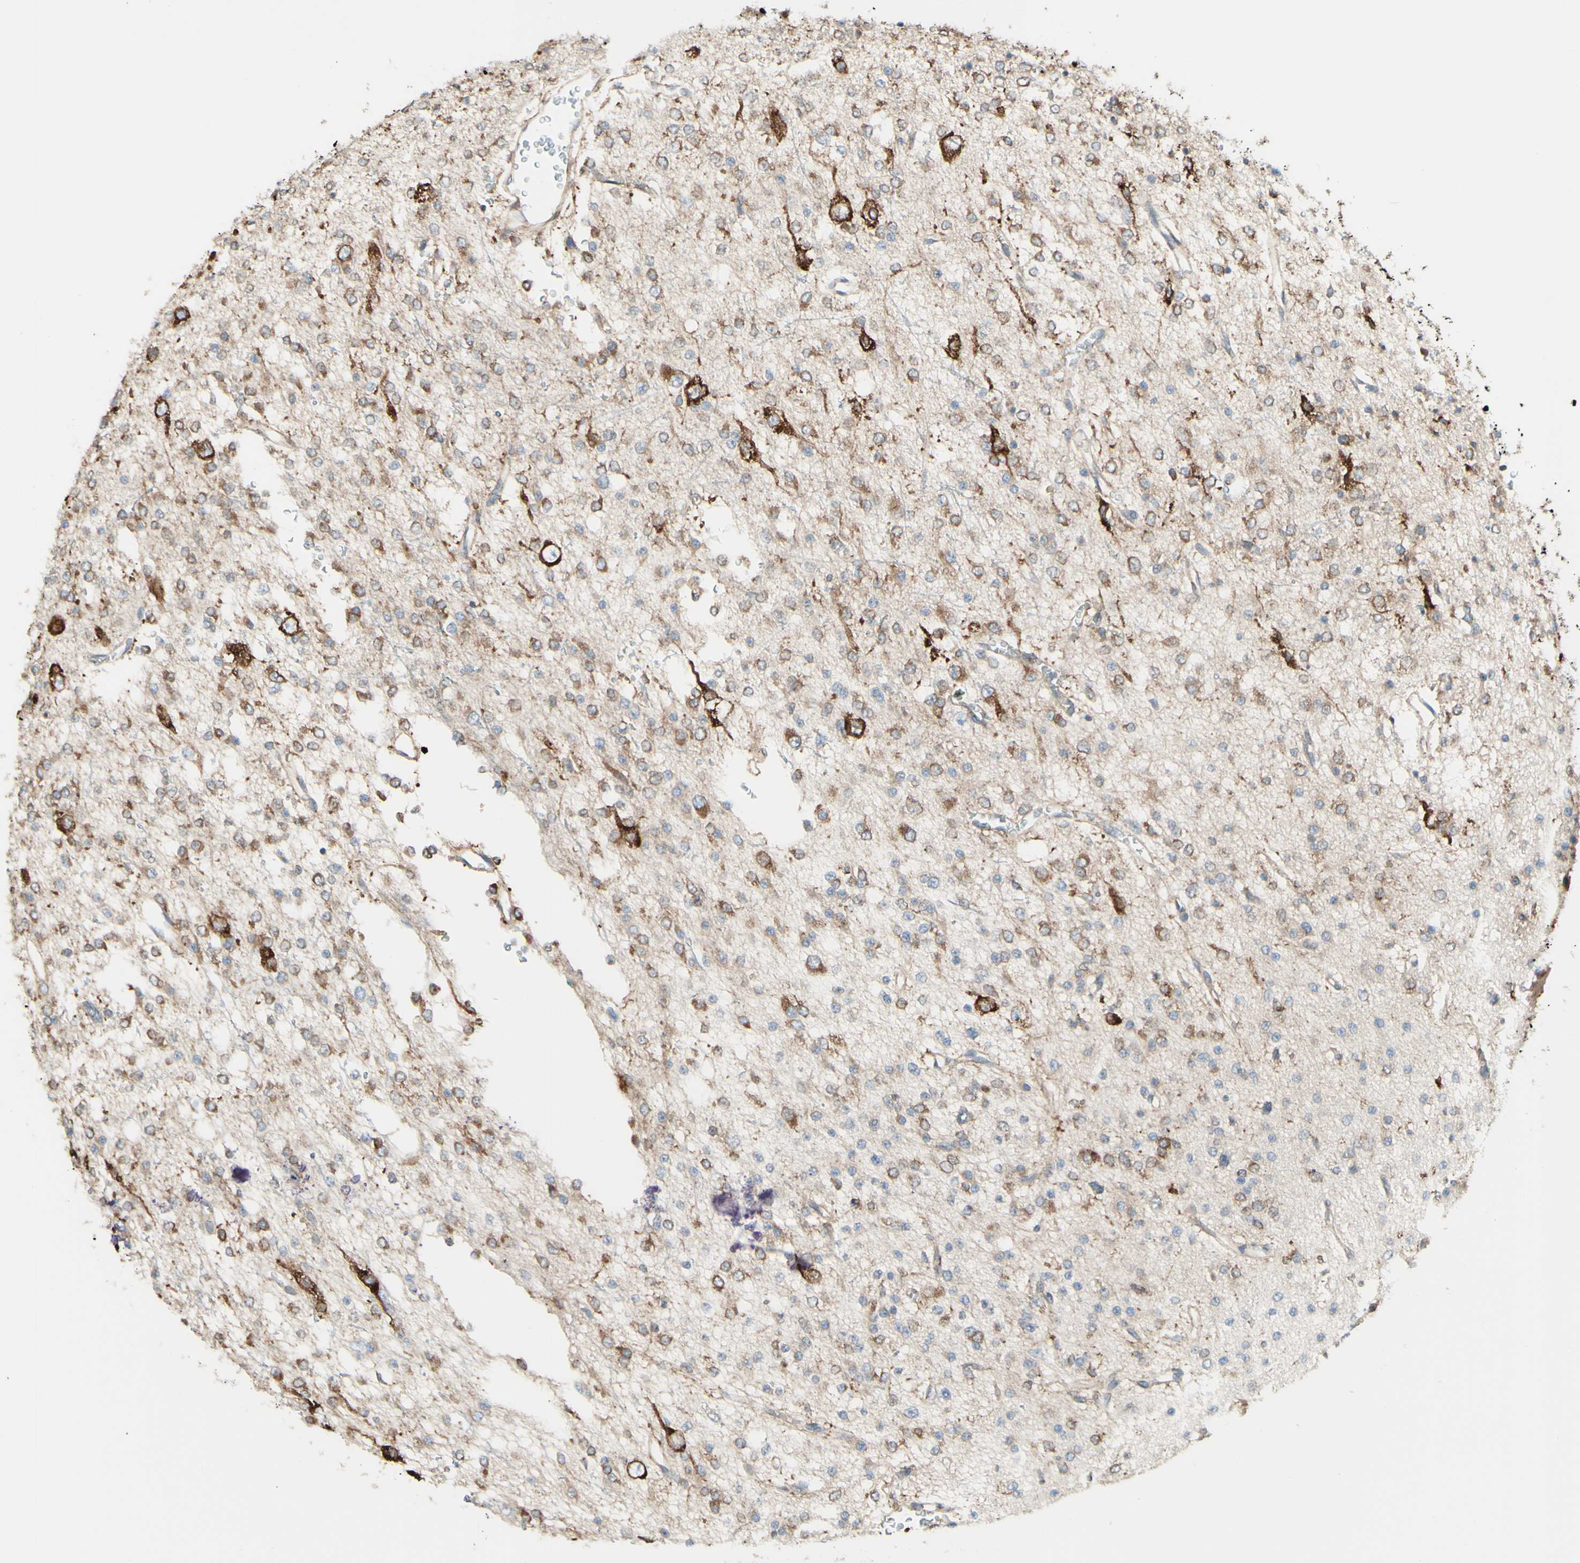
{"staining": {"intensity": "moderate", "quantity": ">75%", "location": "cytoplasmic/membranous"}, "tissue": "glioma", "cell_type": "Tumor cells", "image_type": "cancer", "snomed": [{"axis": "morphology", "description": "Glioma, malignant, Low grade"}, {"axis": "topography", "description": "Brain"}], "caption": "An image of human low-grade glioma (malignant) stained for a protein exhibits moderate cytoplasmic/membranous brown staining in tumor cells.", "gene": "DNAJB11", "patient": {"sex": "male", "age": 38}}